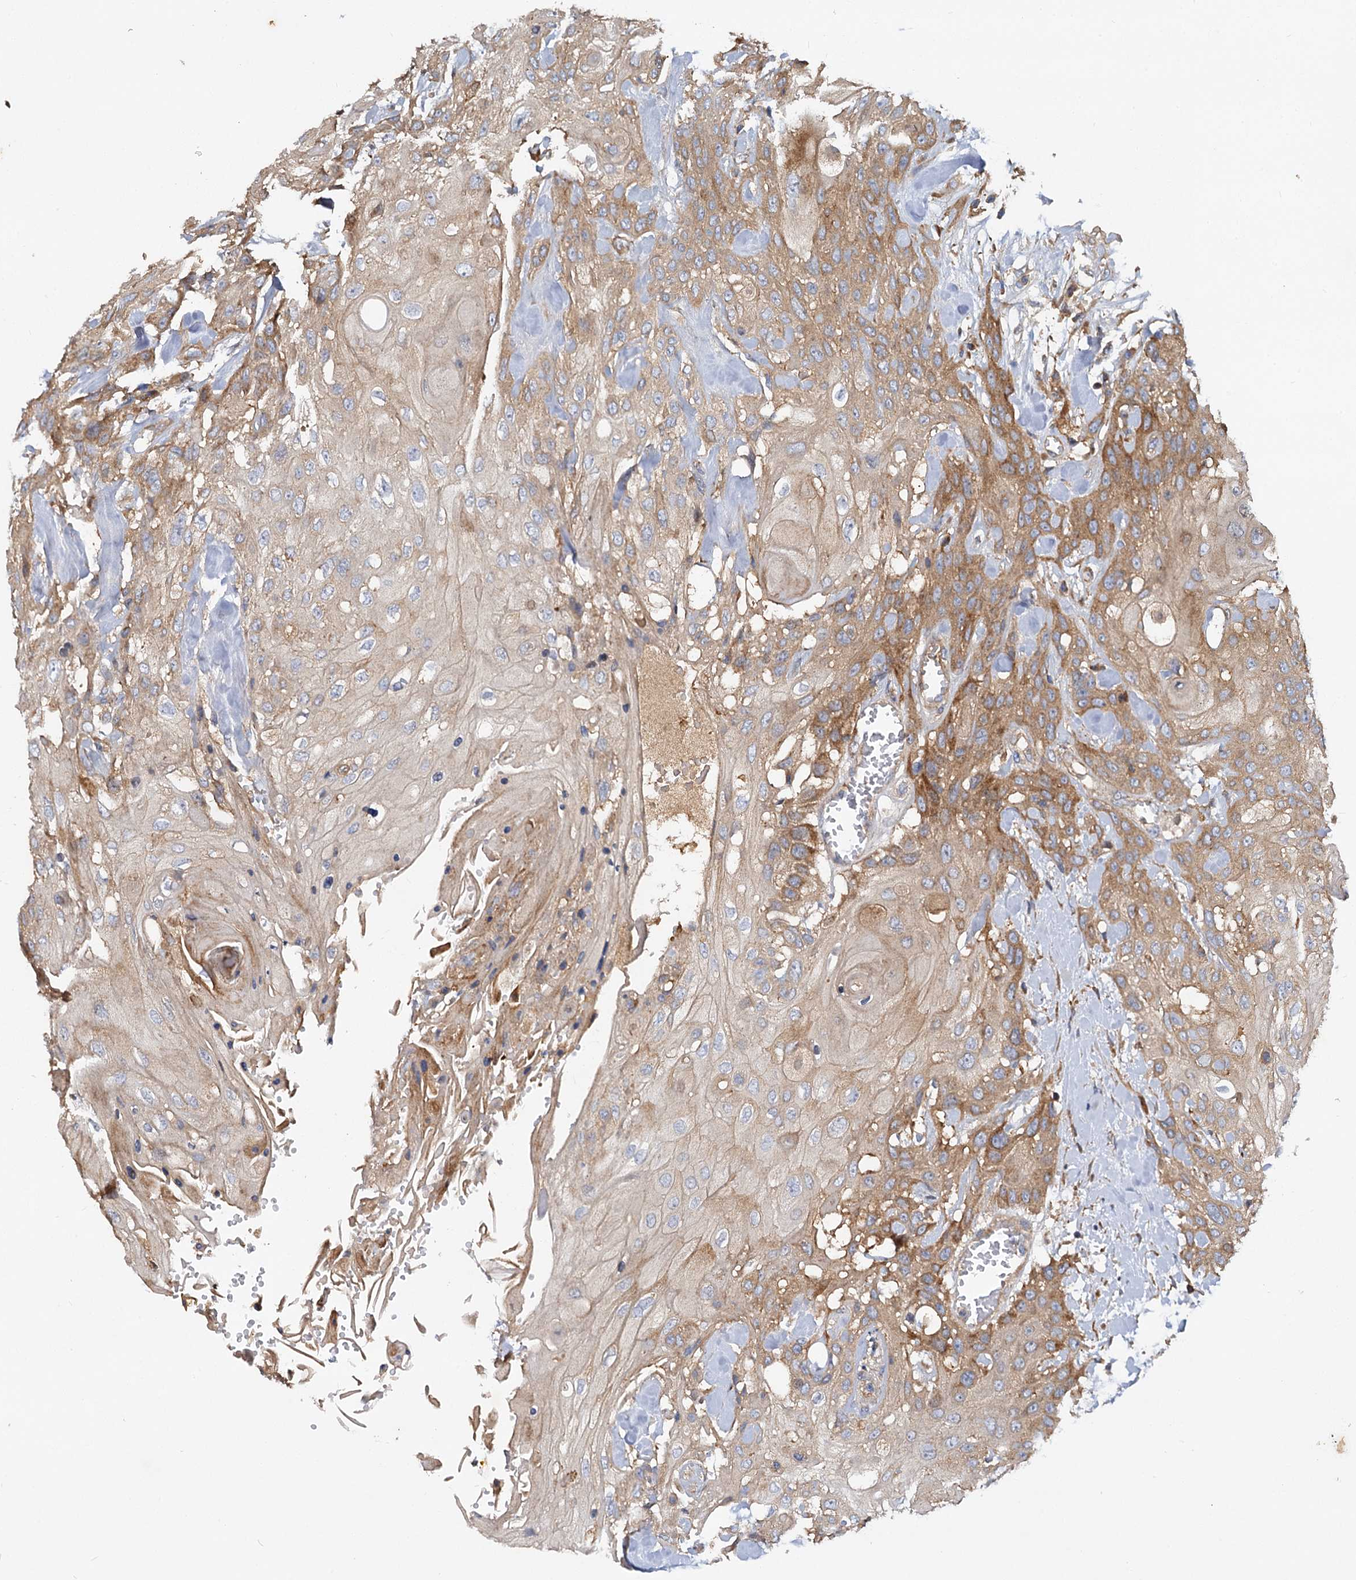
{"staining": {"intensity": "moderate", "quantity": "25%-75%", "location": "cytoplasmic/membranous"}, "tissue": "head and neck cancer", "cell_type": "Tumor cells", "image_type": "cancer", "snomed": [{"axis": "morphology", "description": "Squamous cell carcinoma, NOS"}, {"axis": "topography", "description": "Head-Neck"}], "caption": "Immunohistochemical staining of human head and neck cancer (squamous cell carcinoma) reveals medium levels of moderate cytoplasmic/membranous protein expression in about 25%-75% of tumor cells.", "gene": "ALKBH7", "patient": {"sex": "female", "age": 43}}